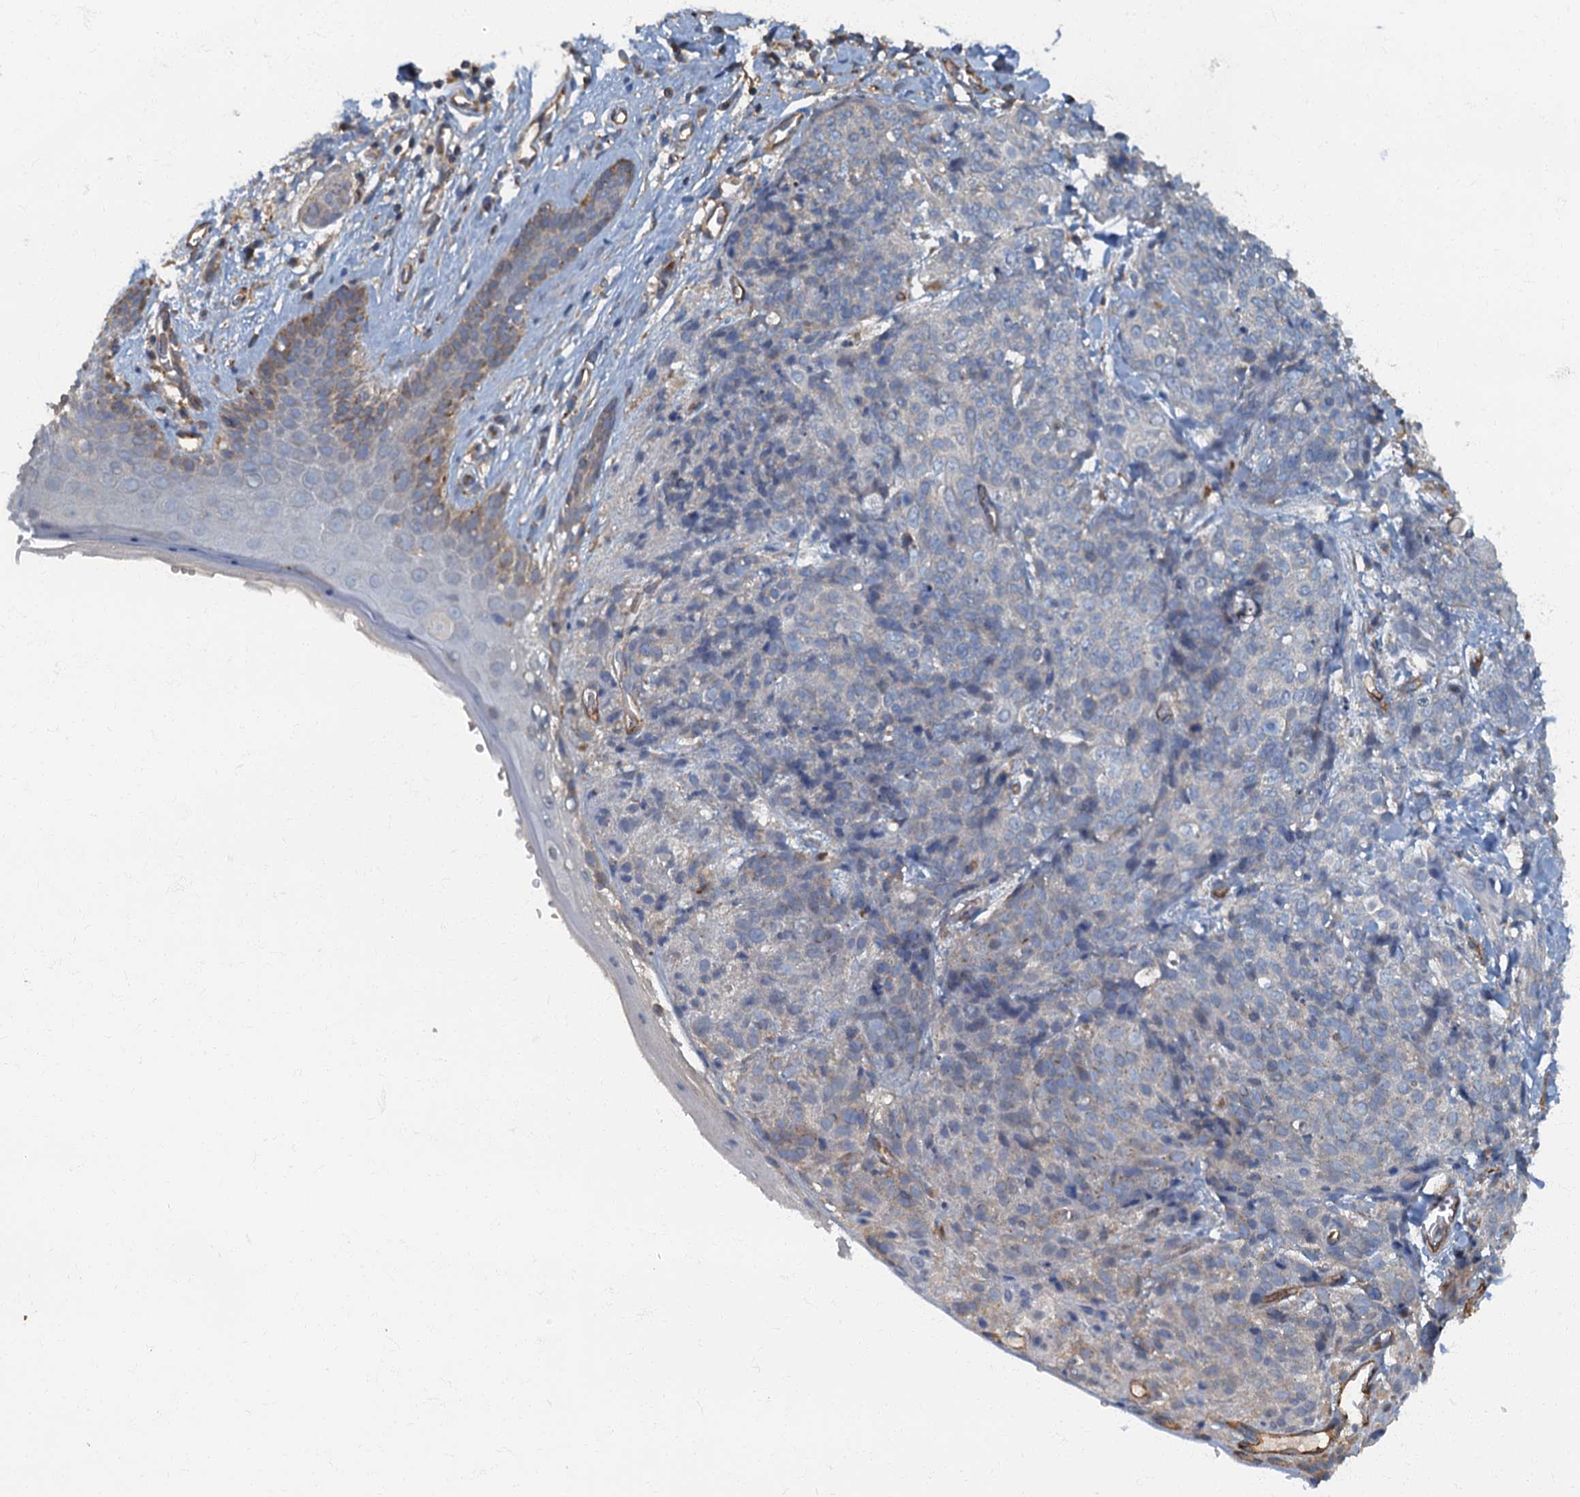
{"staining": {"intensity": "negative", "quantity": "none", "location": "none"}, "tissue": "skin cancer", "cell_type": "Tumor cells", "image_type": "cancer", "snomed": [{"axis": "morphology", "description": "Squamous cell carcinoma, NOS"}, {"axis": "topography", "description": "Skin"}, {"axis": "topography", "description": "Vulva"}], "caption": "Skin cancer stained for a protein using immunohistochemistry (IHC) displays no expression tumor cells.", "gene": "ARL11", "patient": {"sex": "female", "age": 85}}